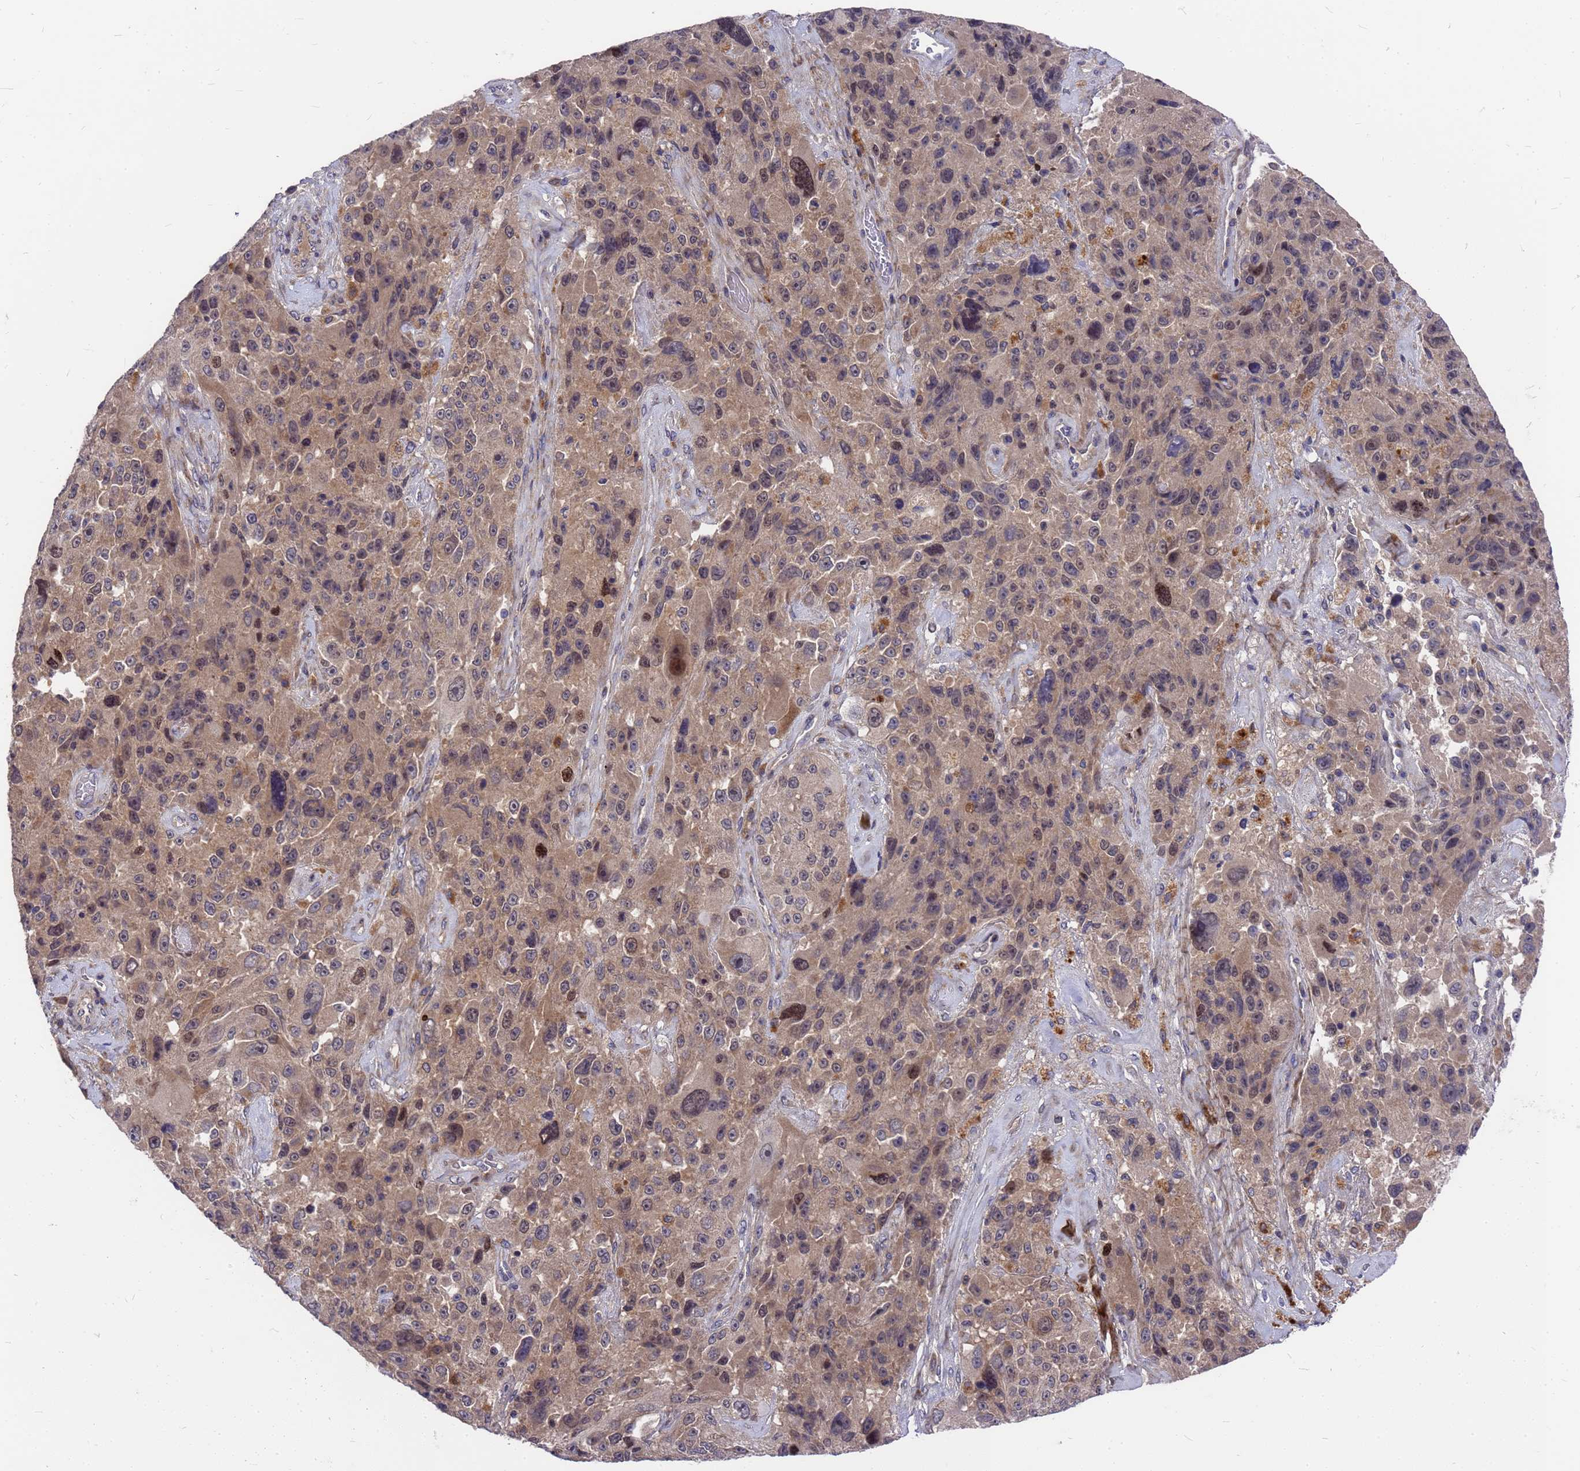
{"staining": {"intensity": "weak", "quantity": "25%-75%", "location": "cytoplasmic/membranous"}, "tissue": "melanoma", "cell_type": "Tumor cells", "image_type": "cancer", "snomed": [{"axis": "morphology", "description": "Malignant melanoma, Metastatic site"}, {"axis": "topography", "description": "Lymph node"}], "caption": "There is low levels of weak cytoplasmic/membranous expression in tumor cells of malignant melanoma (metastatic site), as demonstrated by immunohistochemical staining (brown color).", "gene": "ZNF717", "patient": {"sex": "male", "age": 62}}